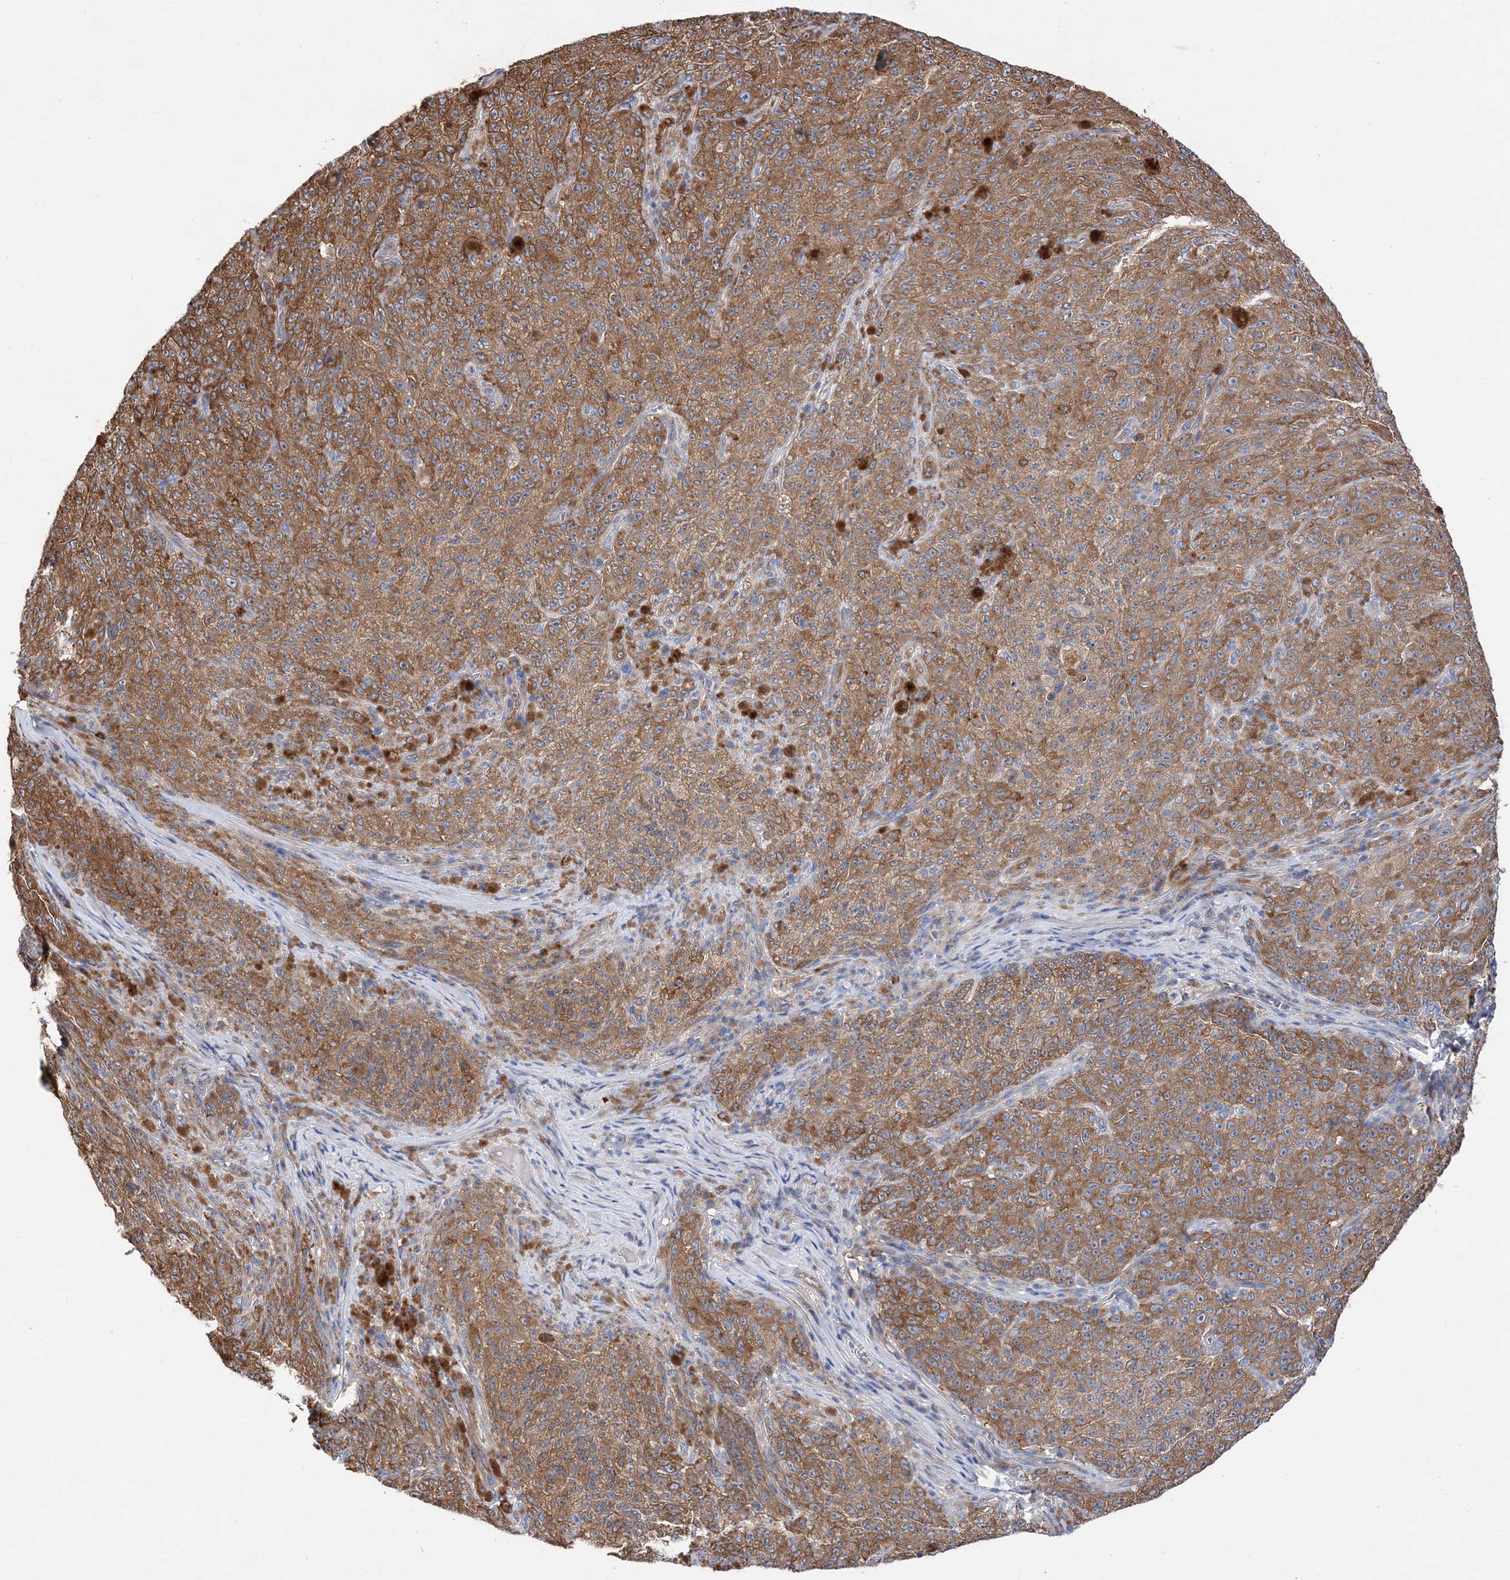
{"staining": {"intensity": "moderate", "quantity": ">75%", "location": "cytoplasmic/membranous"}, "tissue": "melanoma", "cell_type": "Tumor cells", "image_type": "cancer", "snomed": [{"axis": "morphology", "description": "Malignant melanoma, NOS"}, {"axis": "topography", "description": "Skin"}], "caption": "Melanoma stained with IHC shows moderate cytoplasmic/membranous staining in about >75% of tumor cells. The protein of interest is shown in brown color, while the nuclei are stained blue.", "gene": "JKAMP", "patient": {"sex": "female", "age": 82}}